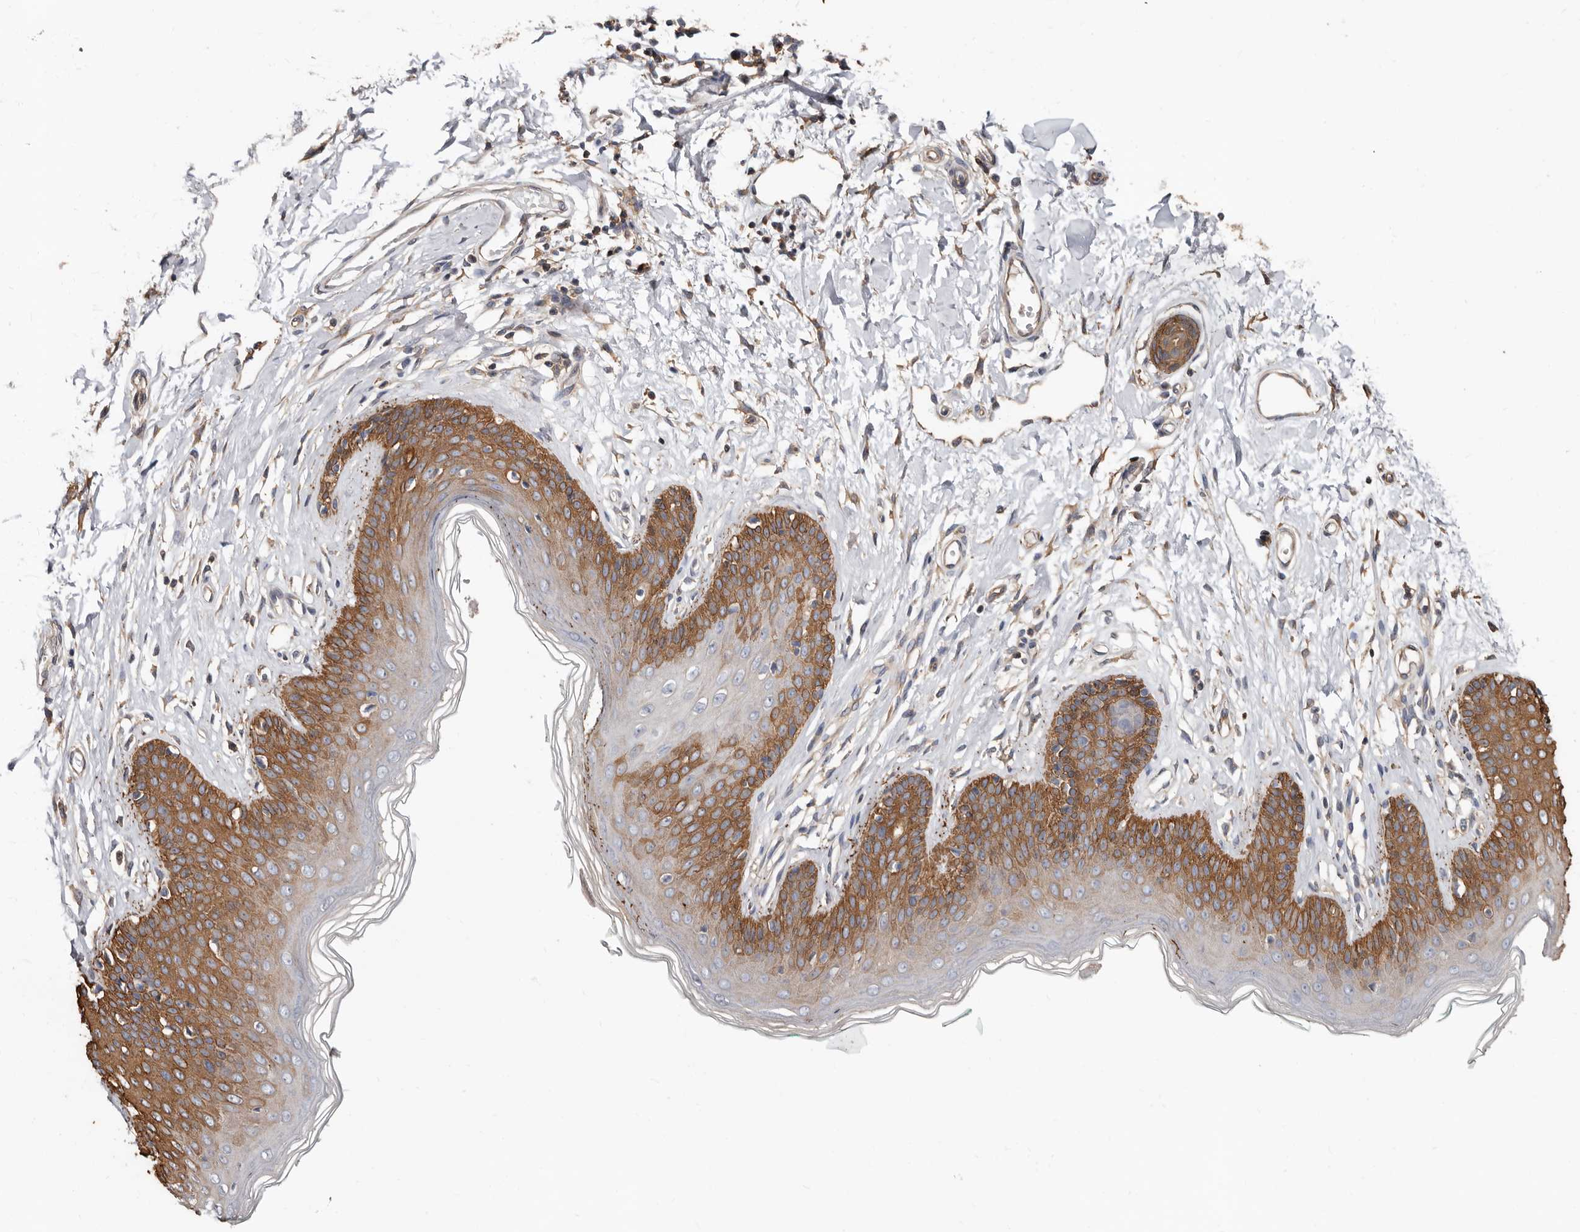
{"staining": {"intensity": "strong", "quantity": "25%-75%", "location": "cytoplasmic/membranous"}, "tissue": "skin", "cell_type": "Epidermal cells", "image_type": "normal", "snomed": [{"axis": "morphology", "description": "Normal tissue, NOS"}, {"axis": "morphology", "description": "Squamous cell carcinoma, NOS"}, {"axis": "topography", "description": "Vulva"}], "caption": "Protein expression analysis of unremarkable skin reveals strong cytoplasmic/membranous positivity in about 25%-75% of epidermal cells. Ihc stains the protein in brown and the nuclei are stained blue.", "gene": "MRPL18", "patient": {"sex": "female", "age": 85}}